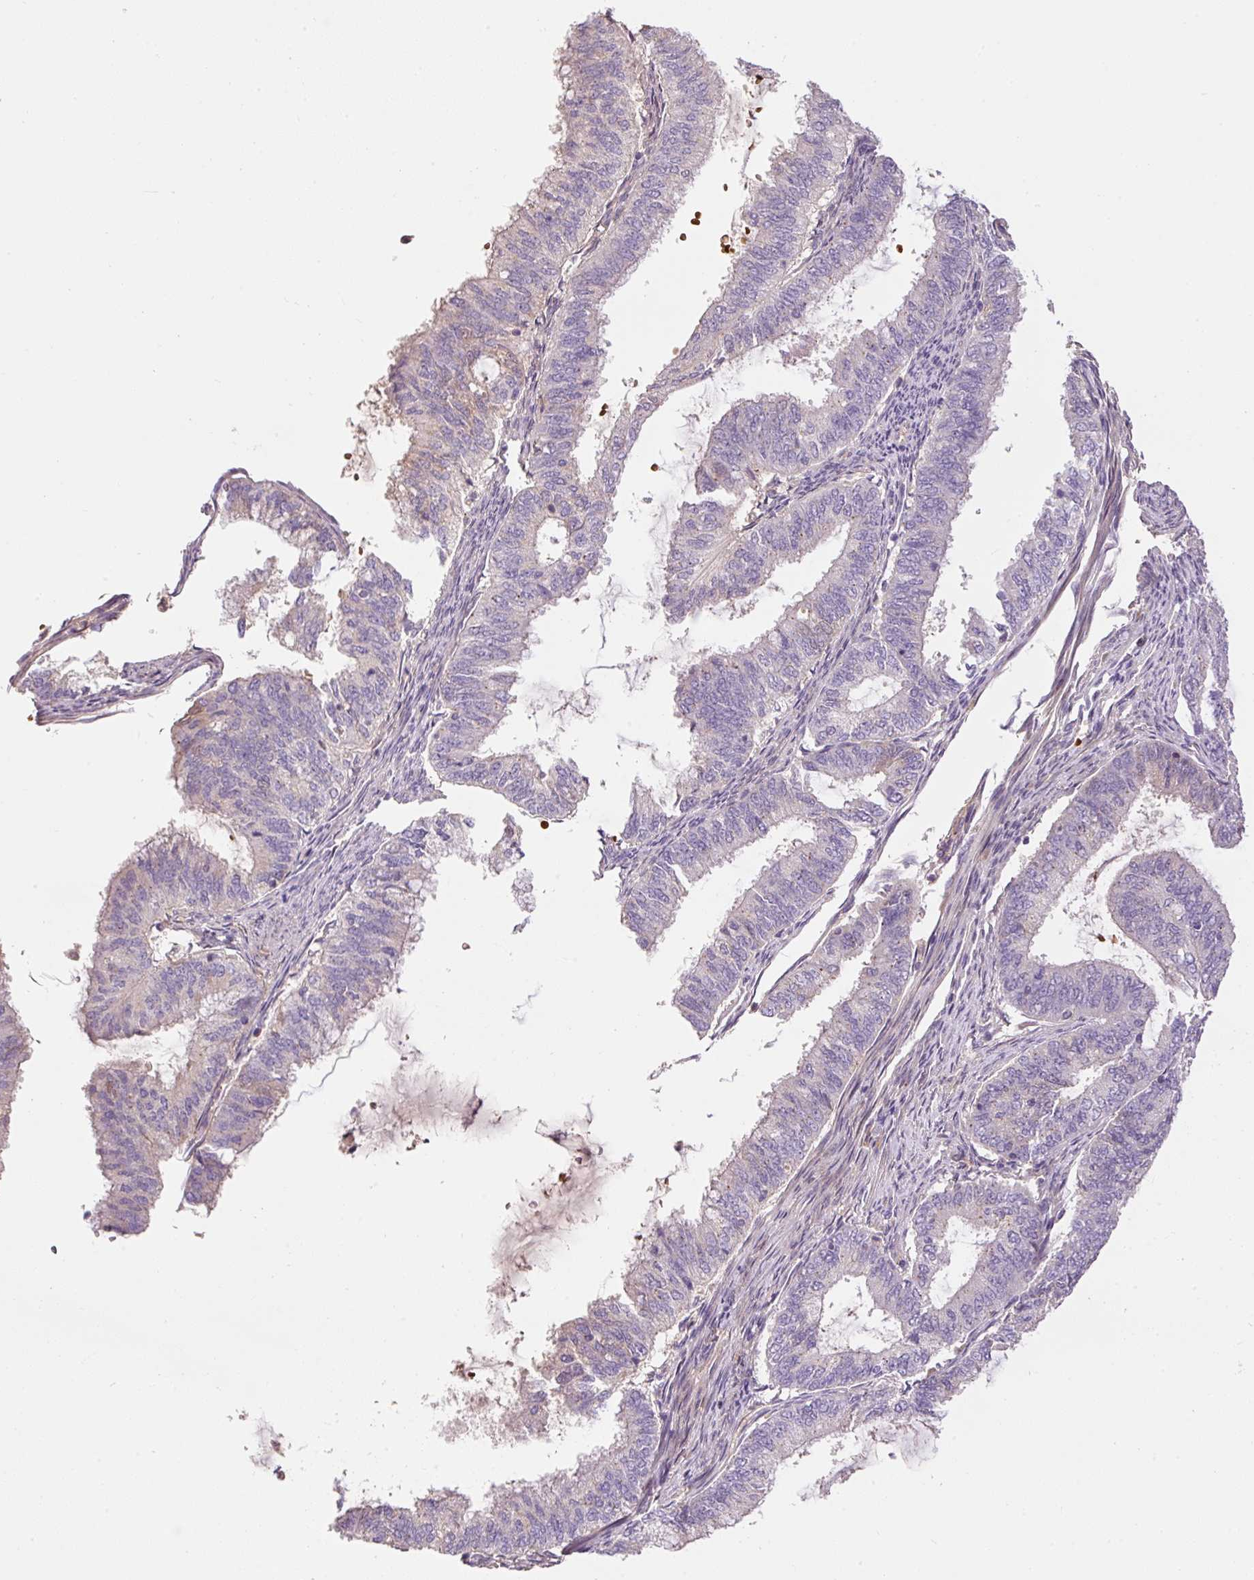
{"staining": {"intensity": "negative", "quantity": "none", "location": "none"}, "tissue": "endometrial cancer", "cell_type": "Tumor cells", "image_type": "cancer", "snomed": [{"axis": "morphology", "description": "Adenocarcinoma, NOS"}, {"axis": "topography", "description": "Endometrium"}], "caption": "Immunohistochemical staining of human adenocarcinoma (endometrial) demonstrates no significant expression in tumor cells.", "gene": "CMTM8", "patient": {"sex": "female", "age": 51}}